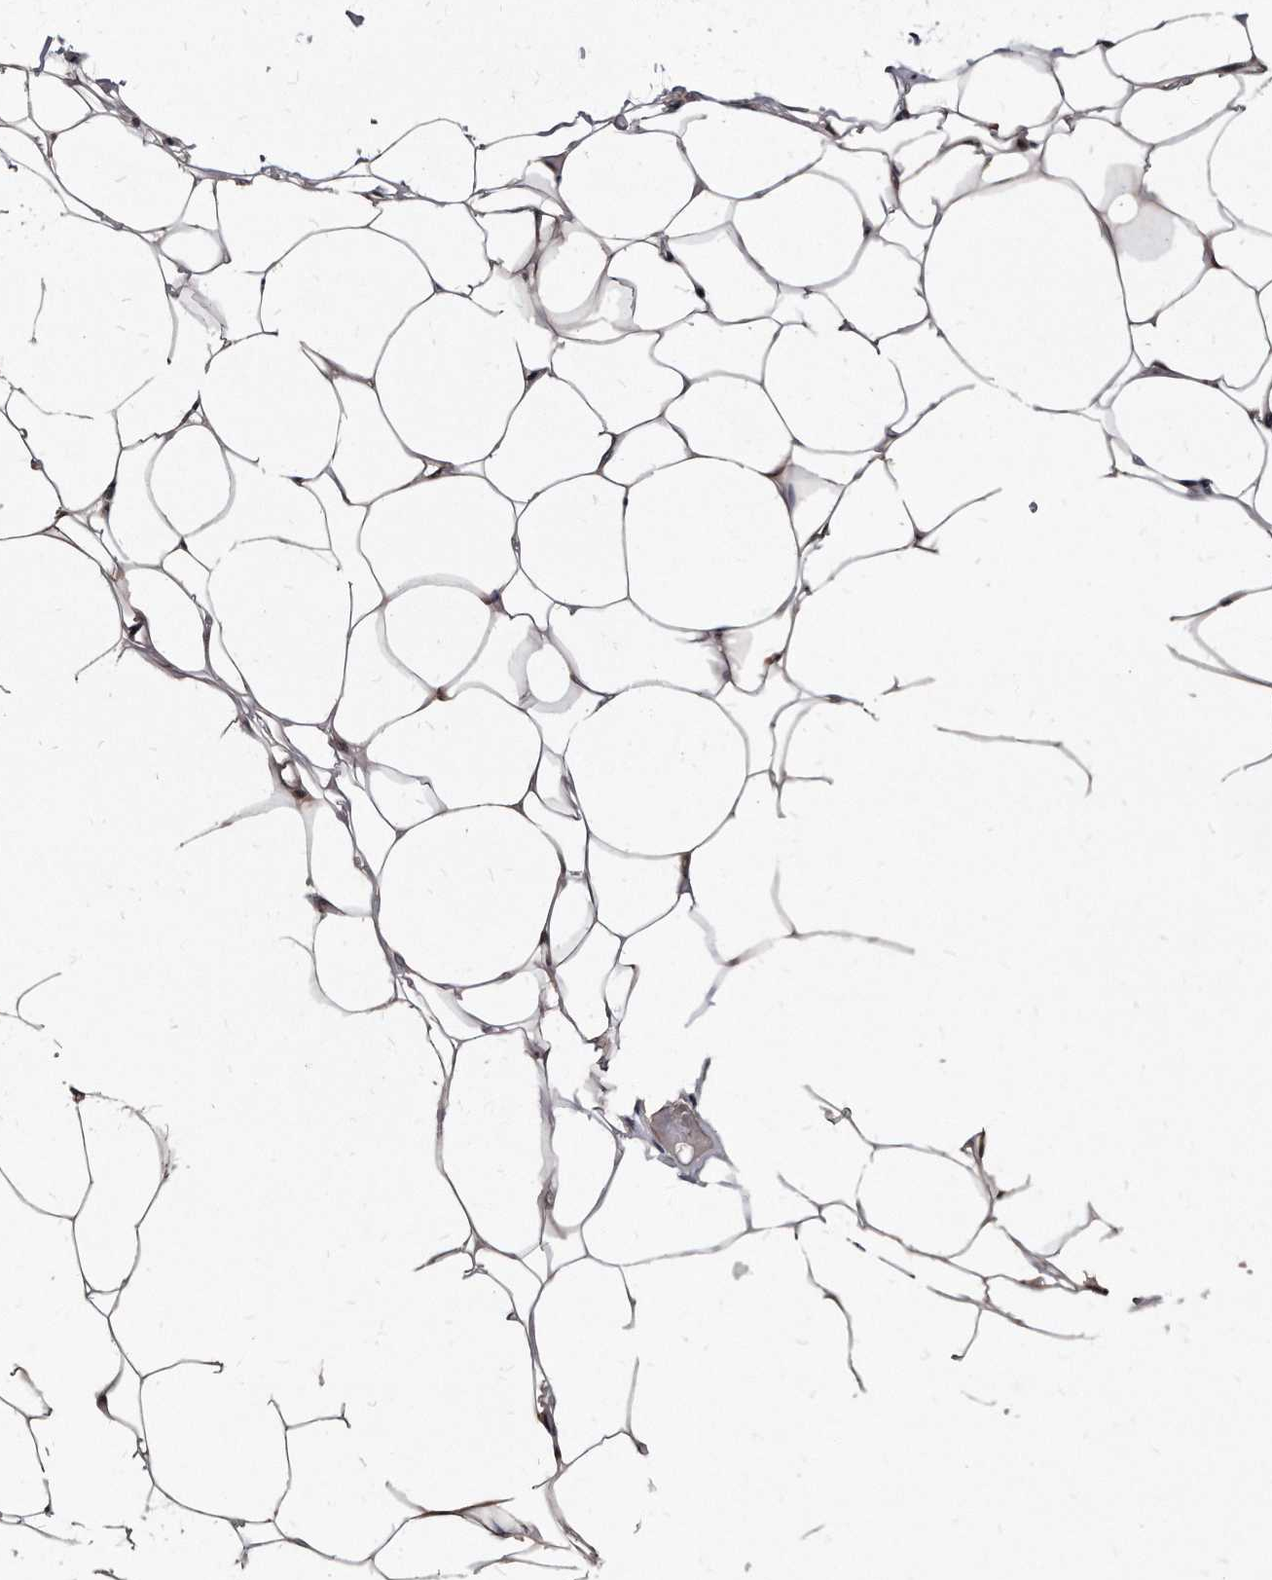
{"staining": {"intensity": "weak", "quantity": ">75%", "location": "cytoplasmic/membranous"}, "tissue": "adipose tissue", "cell_type": "Adipocytes", "image_type": "normal", "snomed": [{"axis": "morphology", "description": "Normal tissue, NOS"}, {"axis": "topography", "description": "Breast"}], "caption": "Protein analysis of normal adipose tissue demonstrates weak cytoplasmic/membranous positivity in about >75% of adipocytes.", "gene": "KLHDC3", "patient": {"sex": "female", "age": 23}}